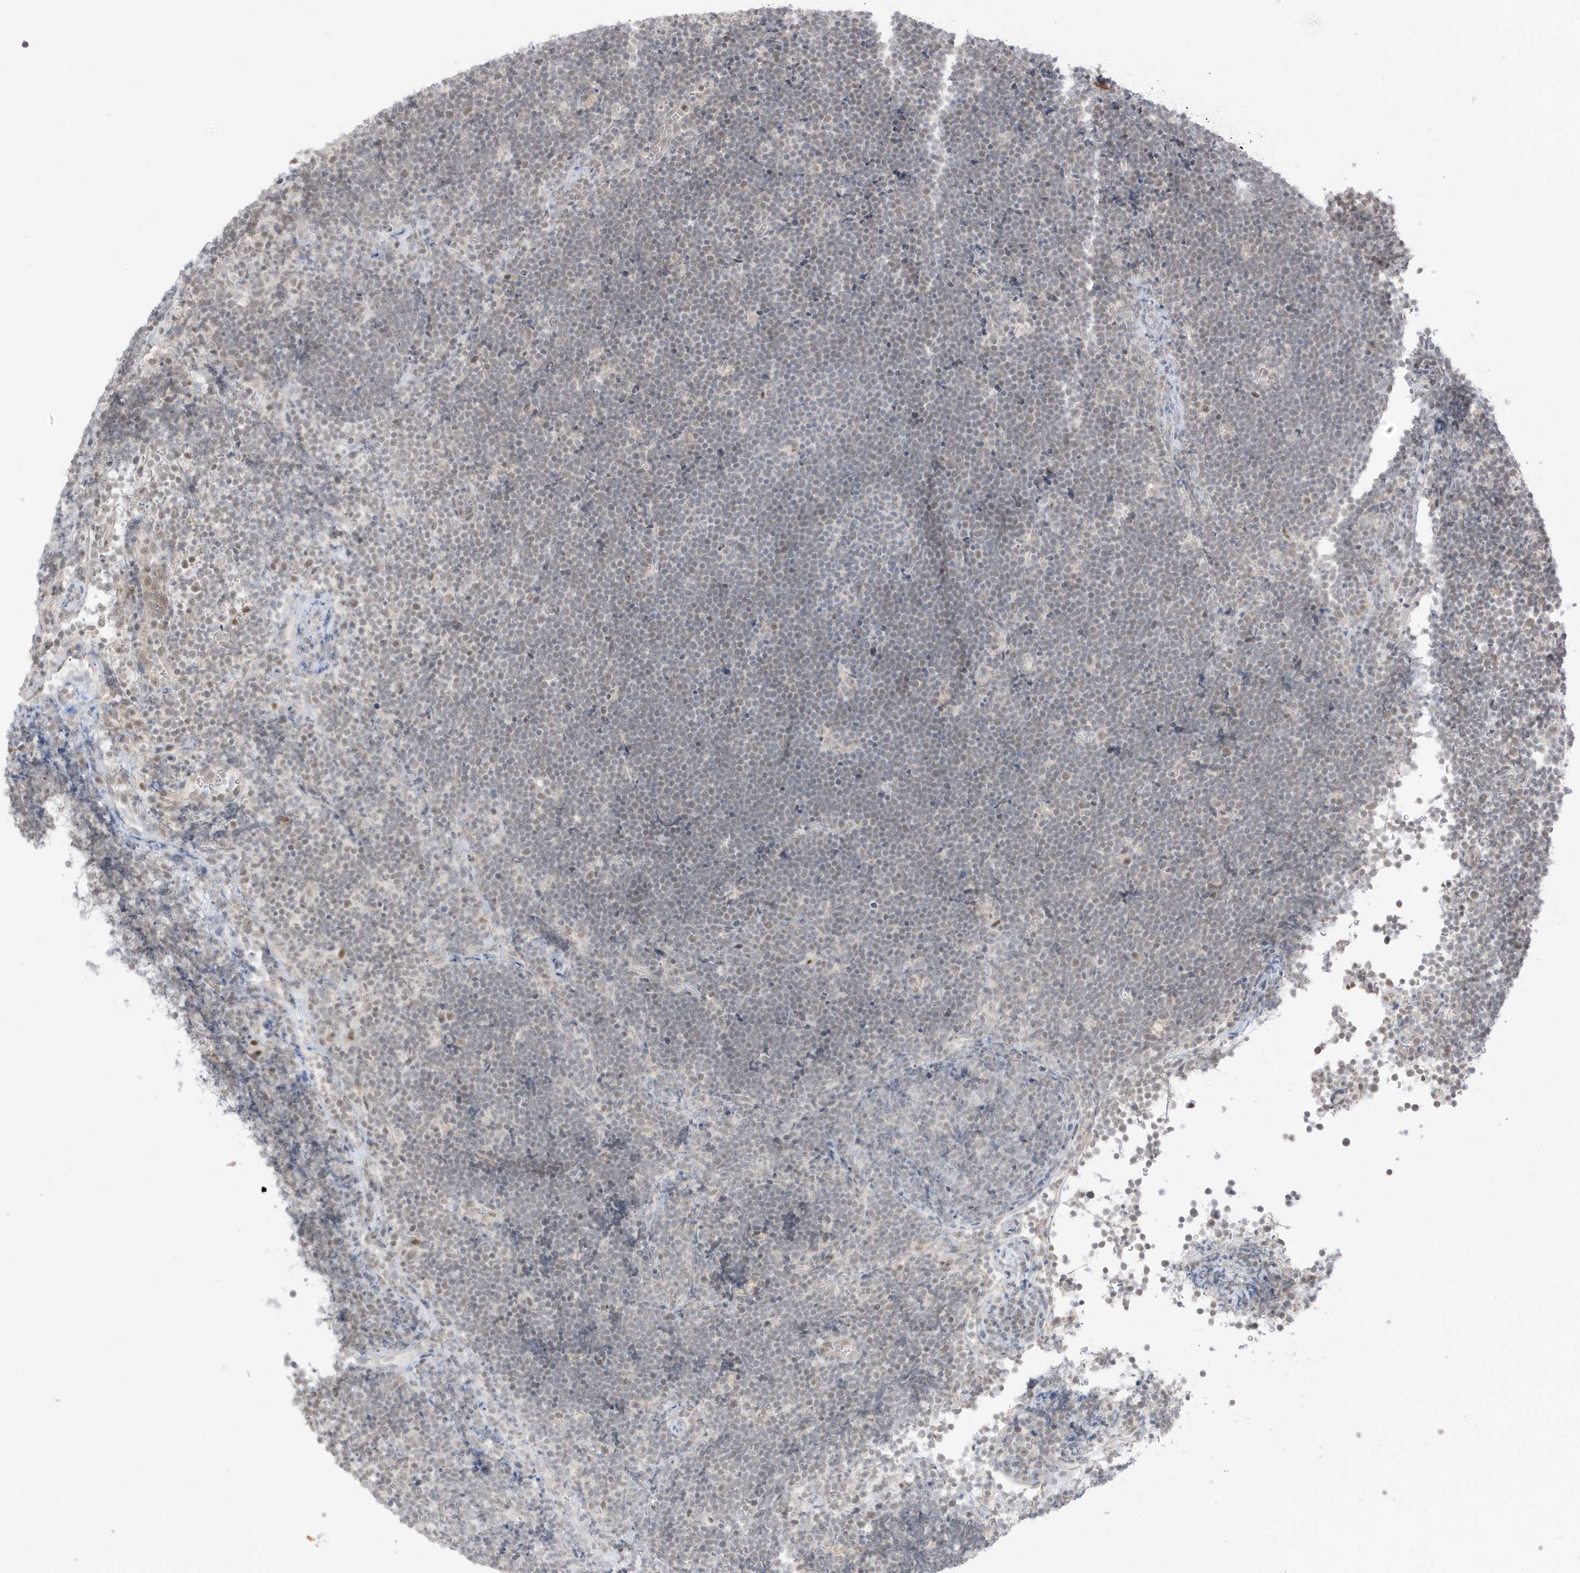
{"staining": {"intensity": "weak", "quantity": "25%-75%", "location": "nuclear"}, "tissue": "lymphoma", "cell_type": "Tumor cells", "image_type": "cancer", "snomed": [{"axis": "morphology", "description": "Malignant lymphoma, non-Hodgkin's type, High grade"}, {"axis": "topography", "description": "Lymph node"}], "caption": "DAB (3,3'-diaminobenzidine) immunohistochemical staining of malignant lymphoma, non-Hodgkin's type (high-grade) demonstrates weak nuclear protein staining in approximately 25%-75% of tumor cells.", "gene": "MSL3", "patient": {"sex": "male", "age": 13}}